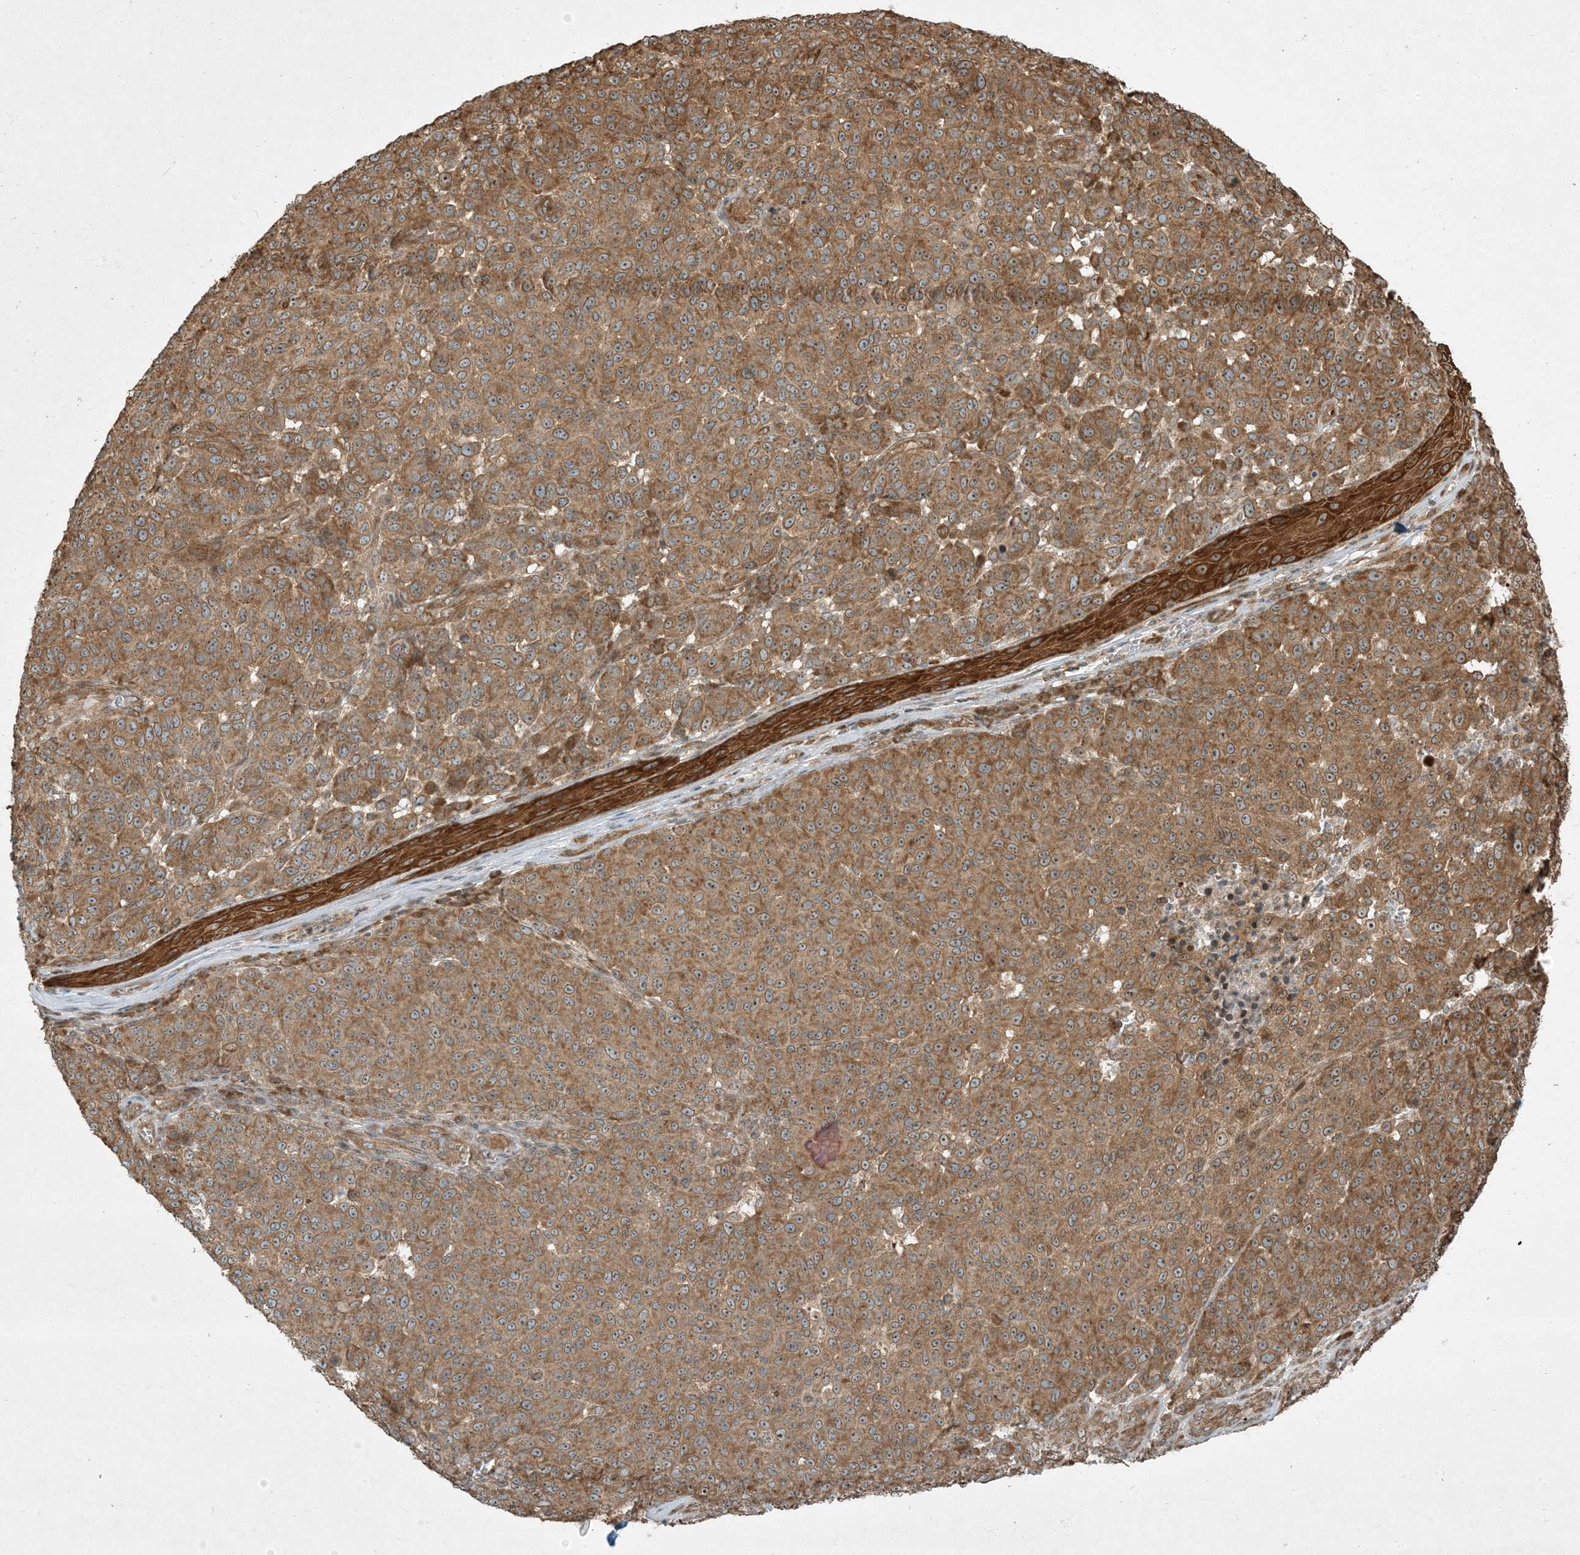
{"staining": {"intensity": "moderate", "quantity": ">75%", "location": "cytoplasmic/membranous"}, "tissue": "melanoma", "cell_type": "Tumor cells", "image_type": "cancer", "snomed": [{"axis": "morphology", "description": "Malignant melanoma, NOS"}, {"axis": "topography", "description": "Skin"}], "caption": "Immunohistochemical staining of malignant melanoma displays medium levels of moderate cytoplasmic/membranous protein positivity in about >75% of tumor cells. (brown staining indicates protein expression, while blue staining denotes nuclei).", "gene": "COMMD8", "patient": {"sex": "male", "age": 49}}